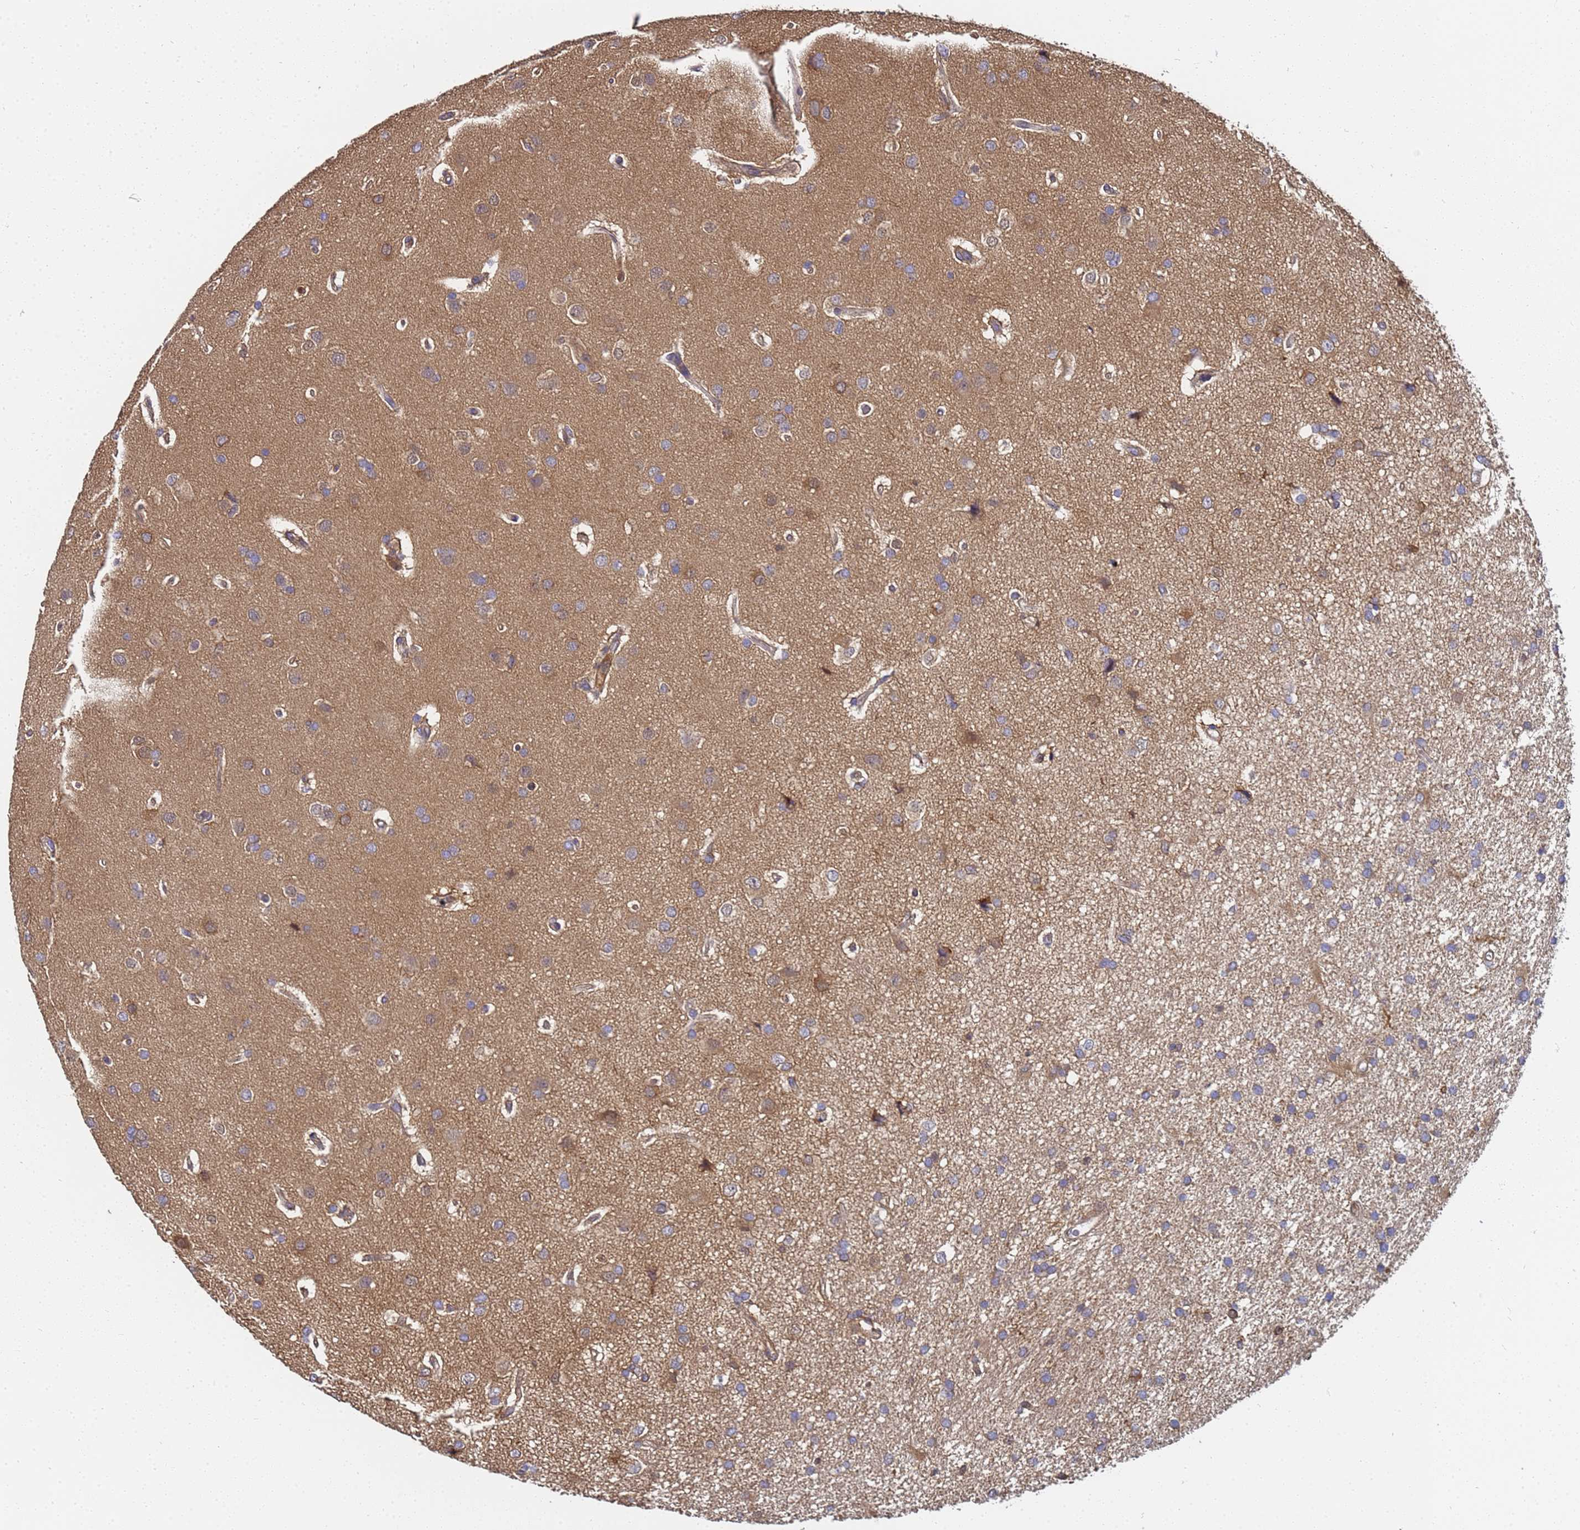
{"staining": {"intensity": "moderate", "quantity": "25%-75%", "location": "cytoplasmic/membranous"}, "tissue": "glioma", "cell_type": "Tumor cells", "image_type": "cancer", "snomed": [{"axis": "morphology", "description": "Glioma, malignant, High grade"}, {"axis": "topography", "description": "Brain"}], "caption": "This histopathology image demonstrates immunohistochemistry staining of high-grade glioma (malignant), with medium moderate cytoplasmic/membranous expression in about 25%-75% of tumor cells.", "gene": "NME1-NME2", "patient": {"sex": "male", "age": 77}}